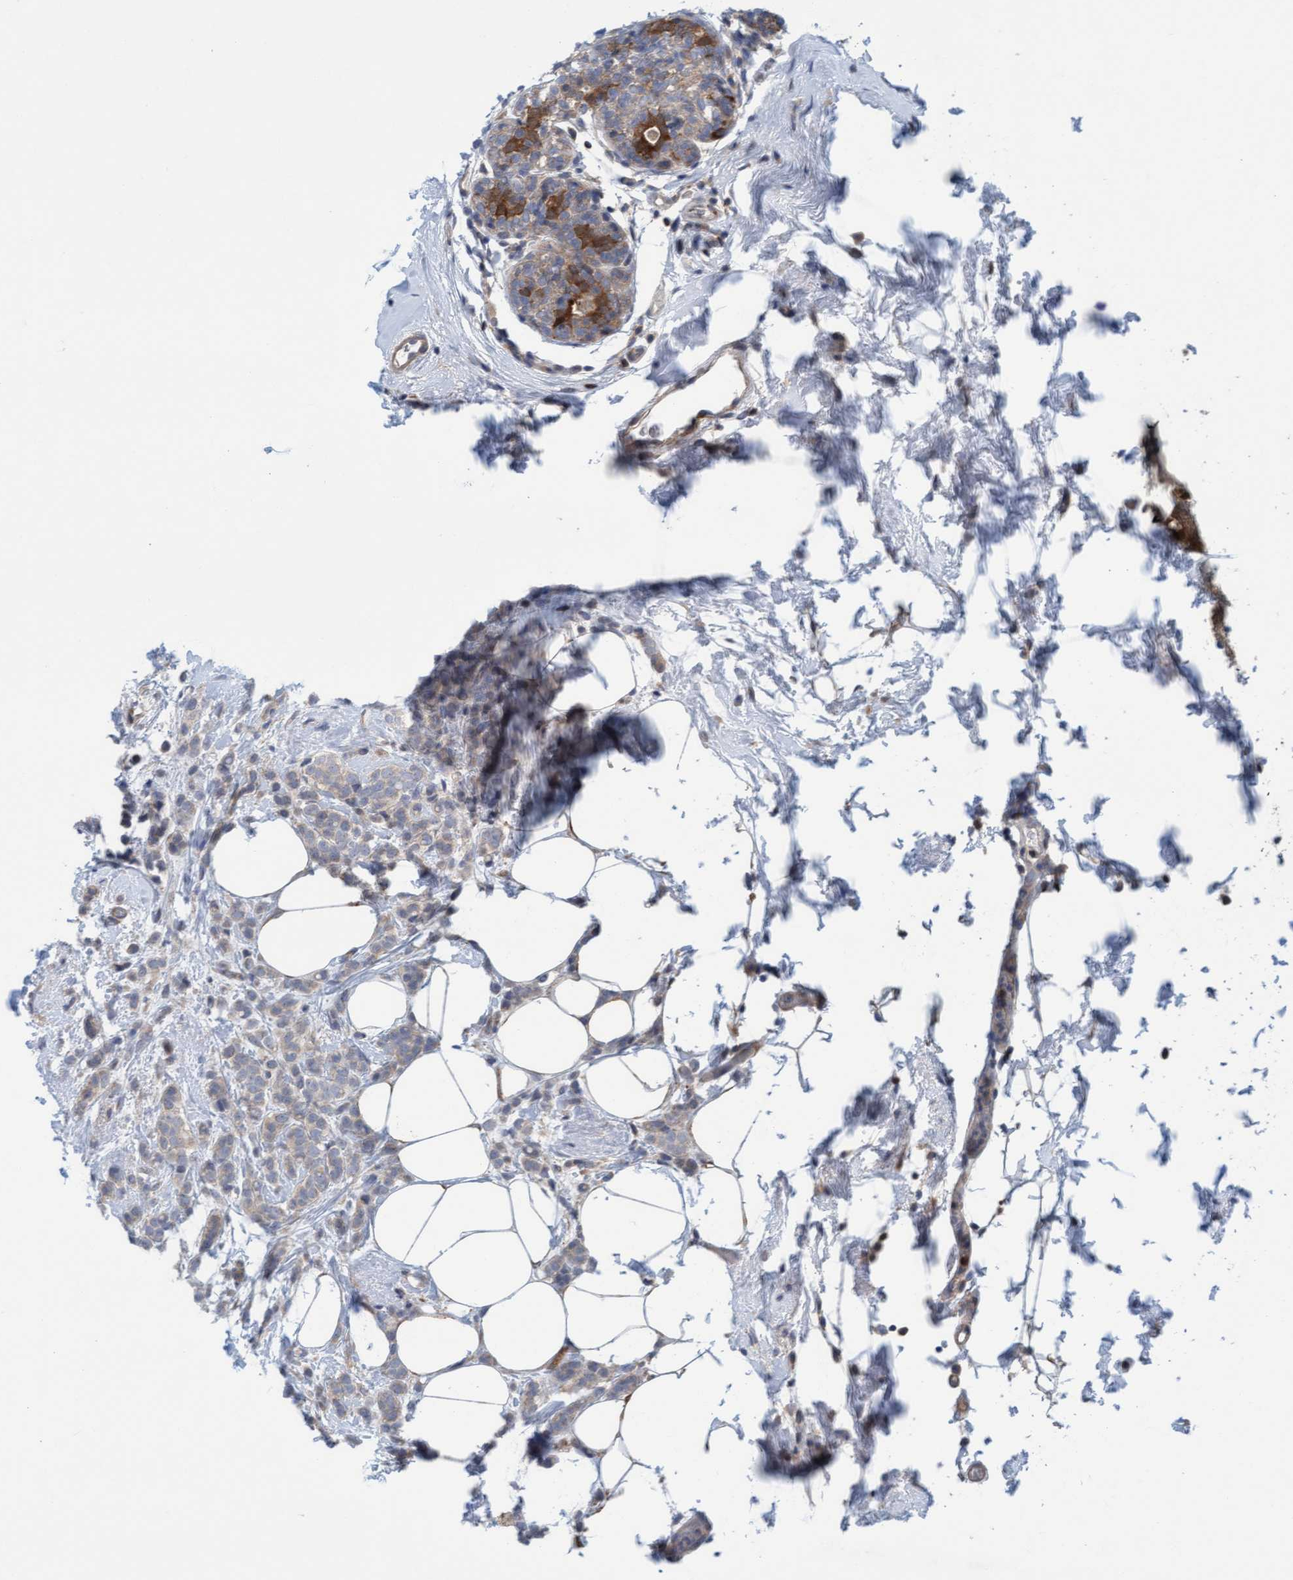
{"staining": {"intensity": "negative", "quantity": "none", "location": "none"}, "tissue": "breast cancer", "cell_type": "Tumor cells", "image_type": "cancer", "snomed": [{"axis": "morphology", "description": "Lobular carcinoma"}, {"axis": "topography", "description": "Breast"}], "caption": "Tumor cells are negative for protein expression in human breast lobular carcinoma.", "gene": "KLHL25", "patient": {"sex": "female", "age": 50}}